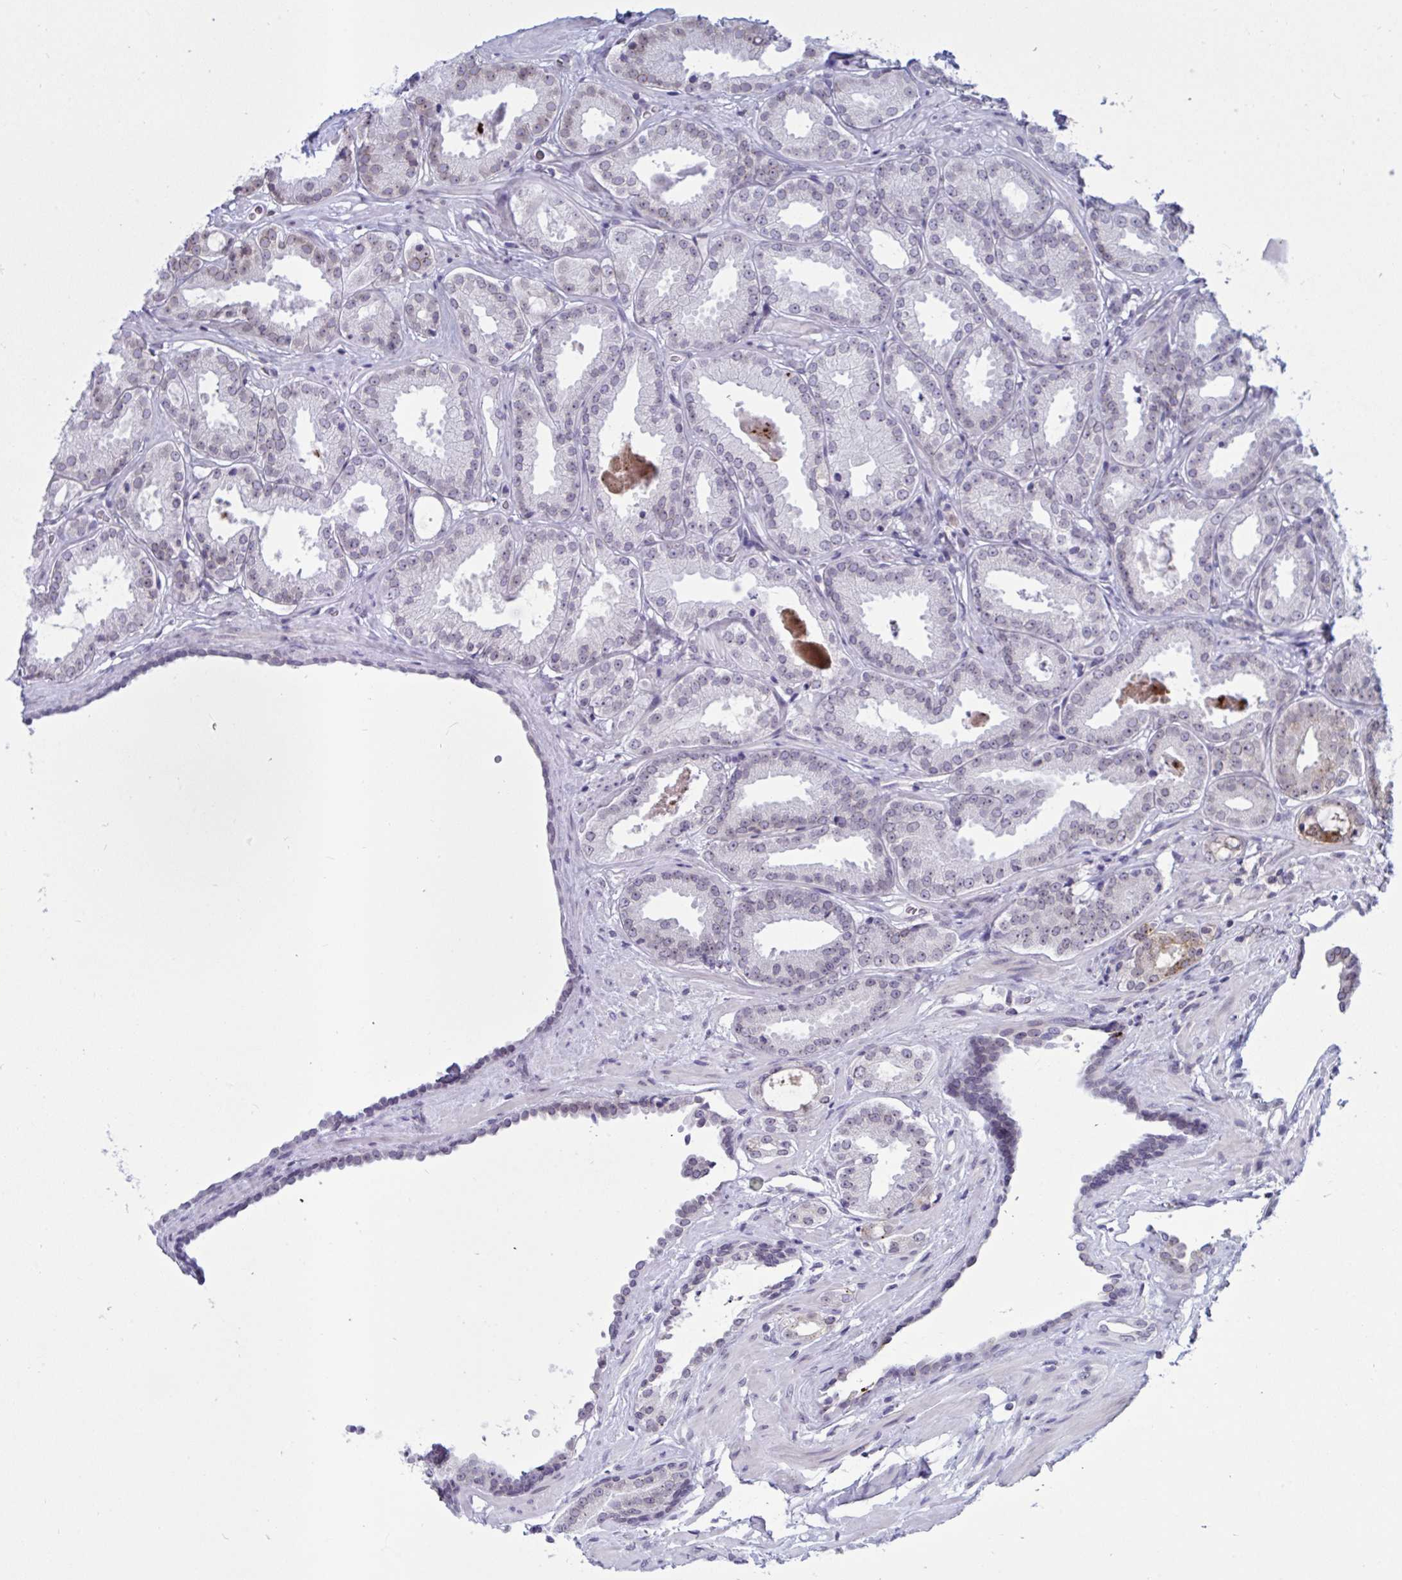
{"staining": {"intensity": "weak", "quantity": "<25%", "location": "cytoplasmic/membranous,nuclear"}, "tissue": "prostate cancer", "cell_type": "Tumor cells", "image_type": "cancer", "snomed": [{"axis": "morphology", "description": "Adenocarcinoma, Low grade"}, {"axis": "topography", "description": "Prostate"}], "caption": "Human low-grade adenocarcinoma (prostate) stained for a protein using immunohistochemistry demonstrates no expression in tumor cells.", "gene": "DOCK11", "patient": {"sex": "male", "age": 67}}